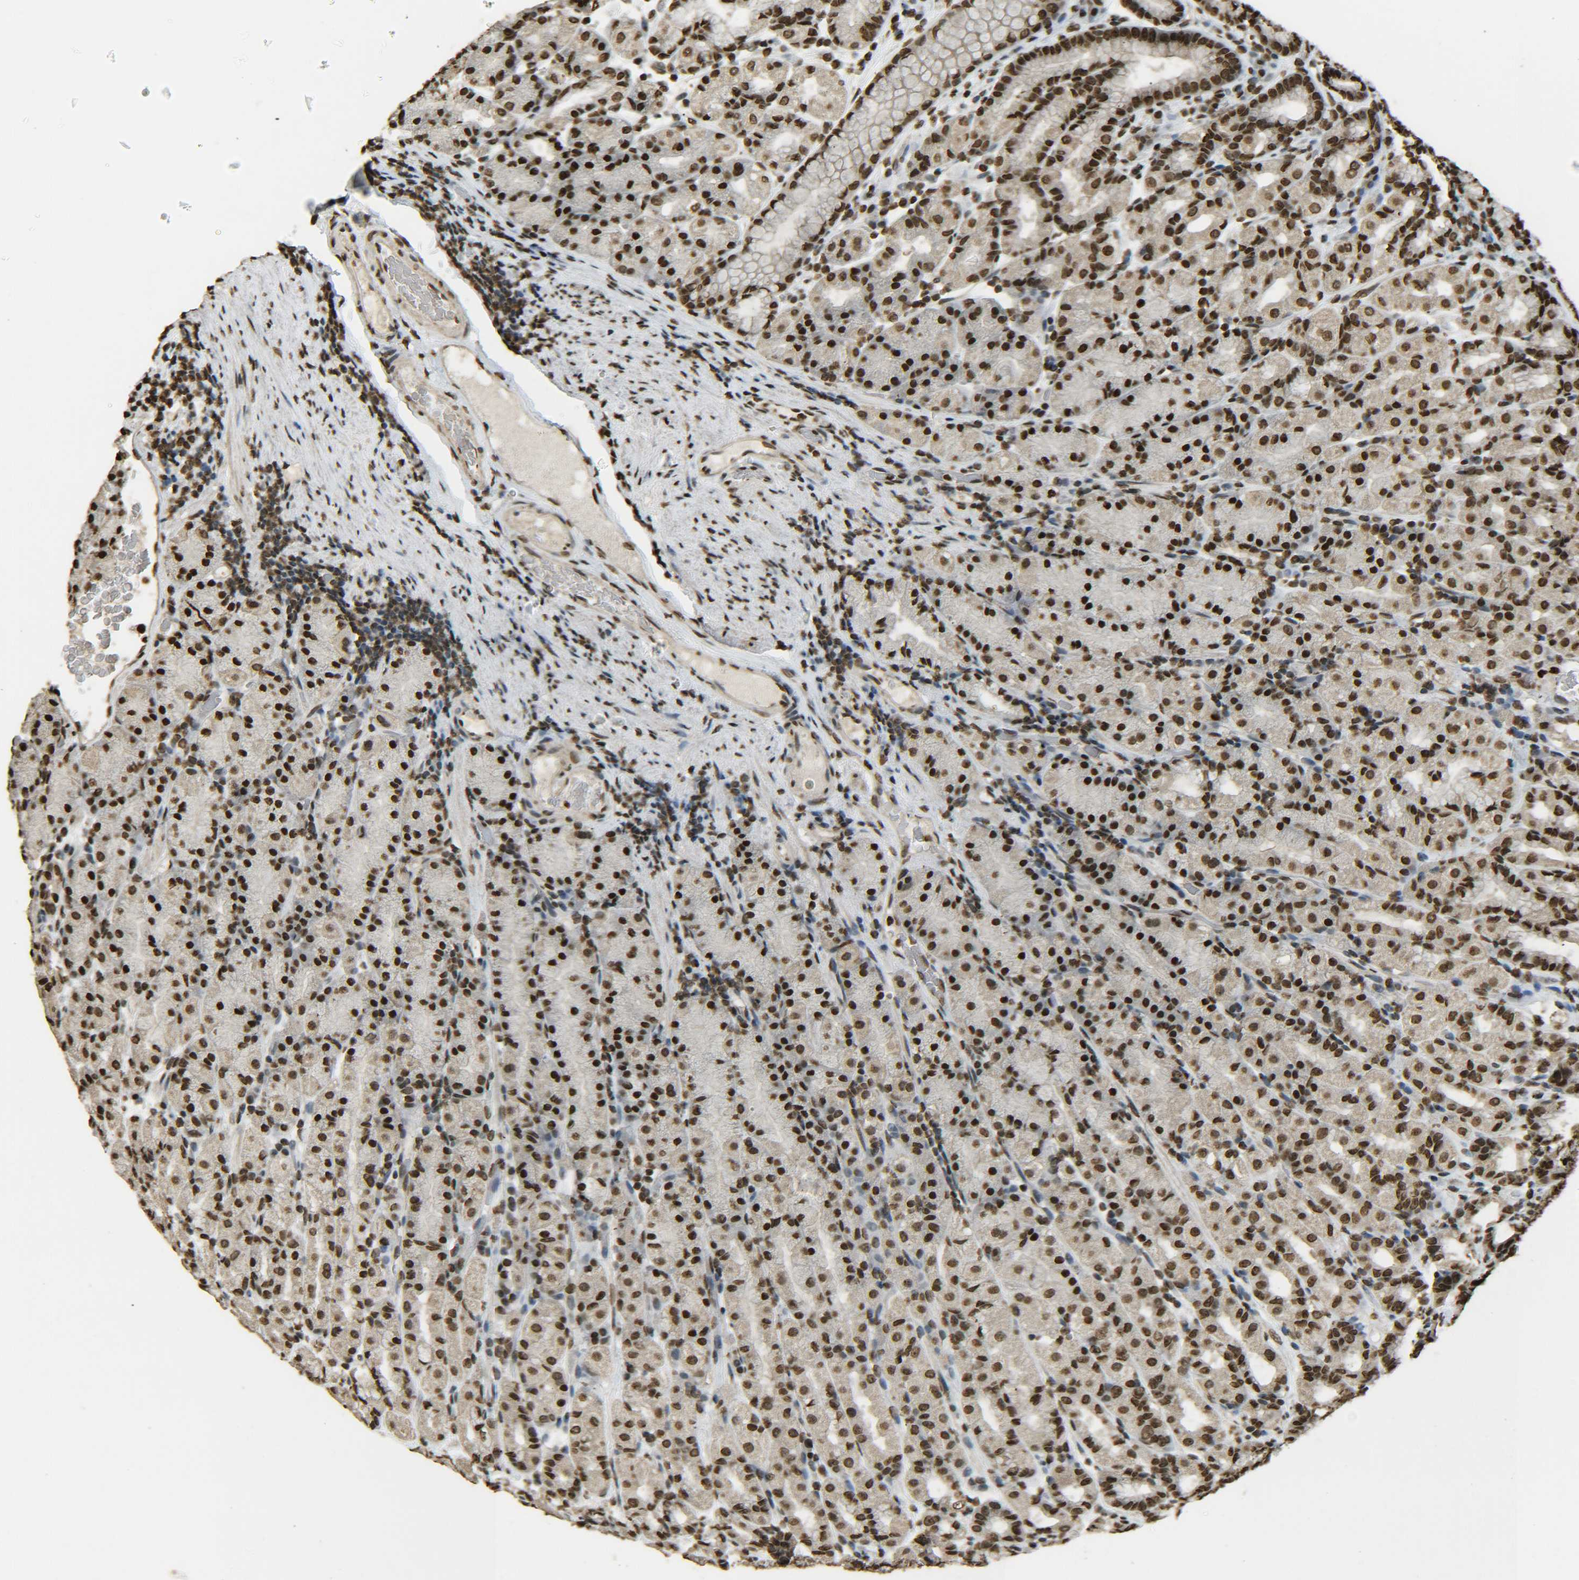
{"staining": {"intensity": "strong", "quantity": ">75%", "location": "nuclear"}, "tissue": "stomach", "cell_type": "Glandular cells", "image_type": "normal", "snomed": [{"axis": "morphology", "description": "Normal tissue, NOS"}, {"axis": "topography", "description": "Stomach, upper"}], "caption": "This image demonstrates normal stomach stained with immunohistochemistry to label a protein in brown. The nuclear of glandular cells show strong positivity for the protein. Nuclei are counter-stained blue.", "gene": "H4C16", "patient": {"sex": "male", "age": 68}}